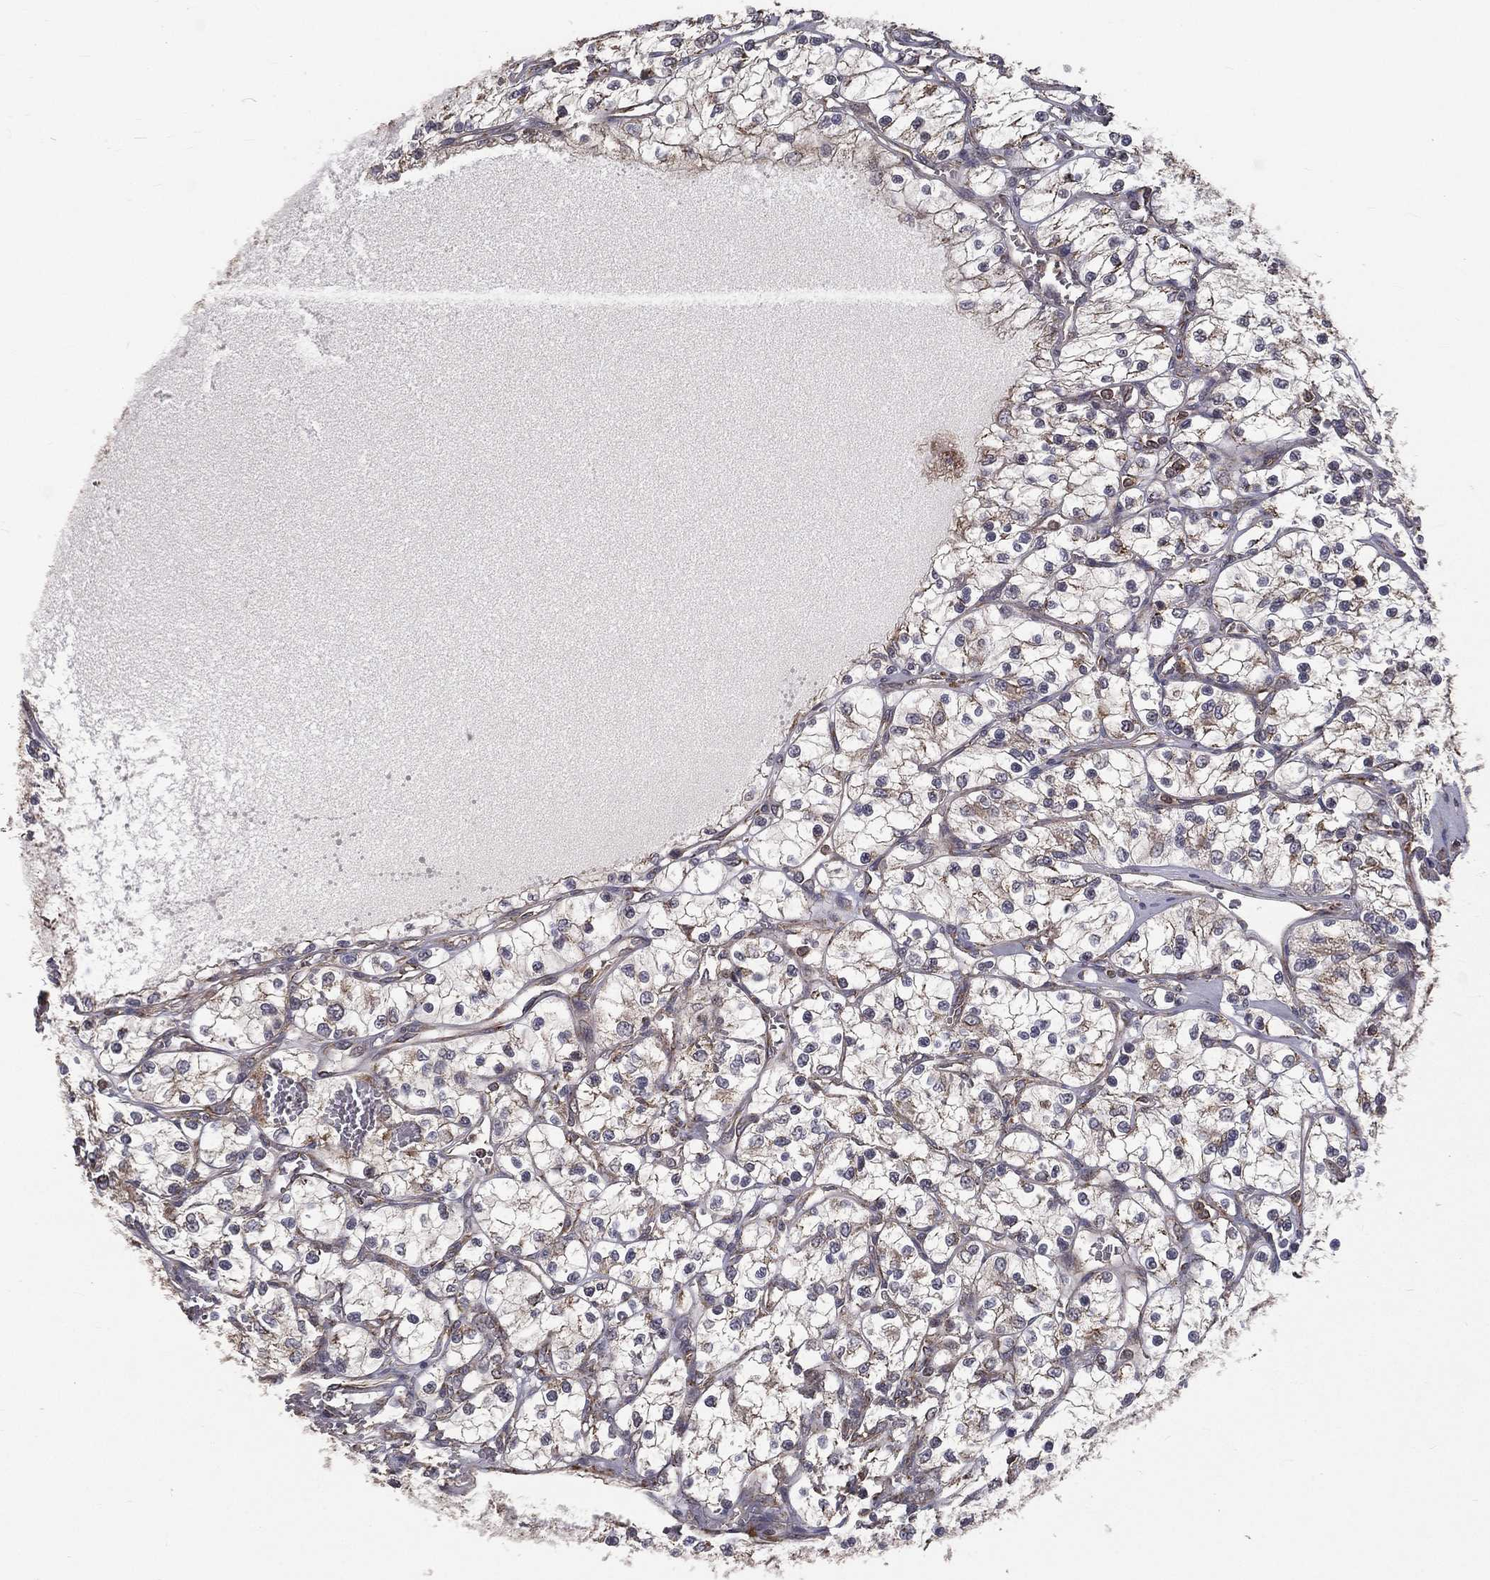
{"staining": {"intensity": "negative", "quantity": "none", "location": "none"}, "tissue": "renal cancer", "cell_type": "Tumor cells", "image_type": "cancer", "snomed": [{"axis": "morphology", "description": "Adenocarcinoma, NOS"}, {"axis": "topography", "description": "Kidney"}], "caption": "Protein analysis of renal adenocarcinoma exhibits no significant staining in tumor cells.", "gene": "OLFML1", "patient": {"sex": "female", "age": 69}}